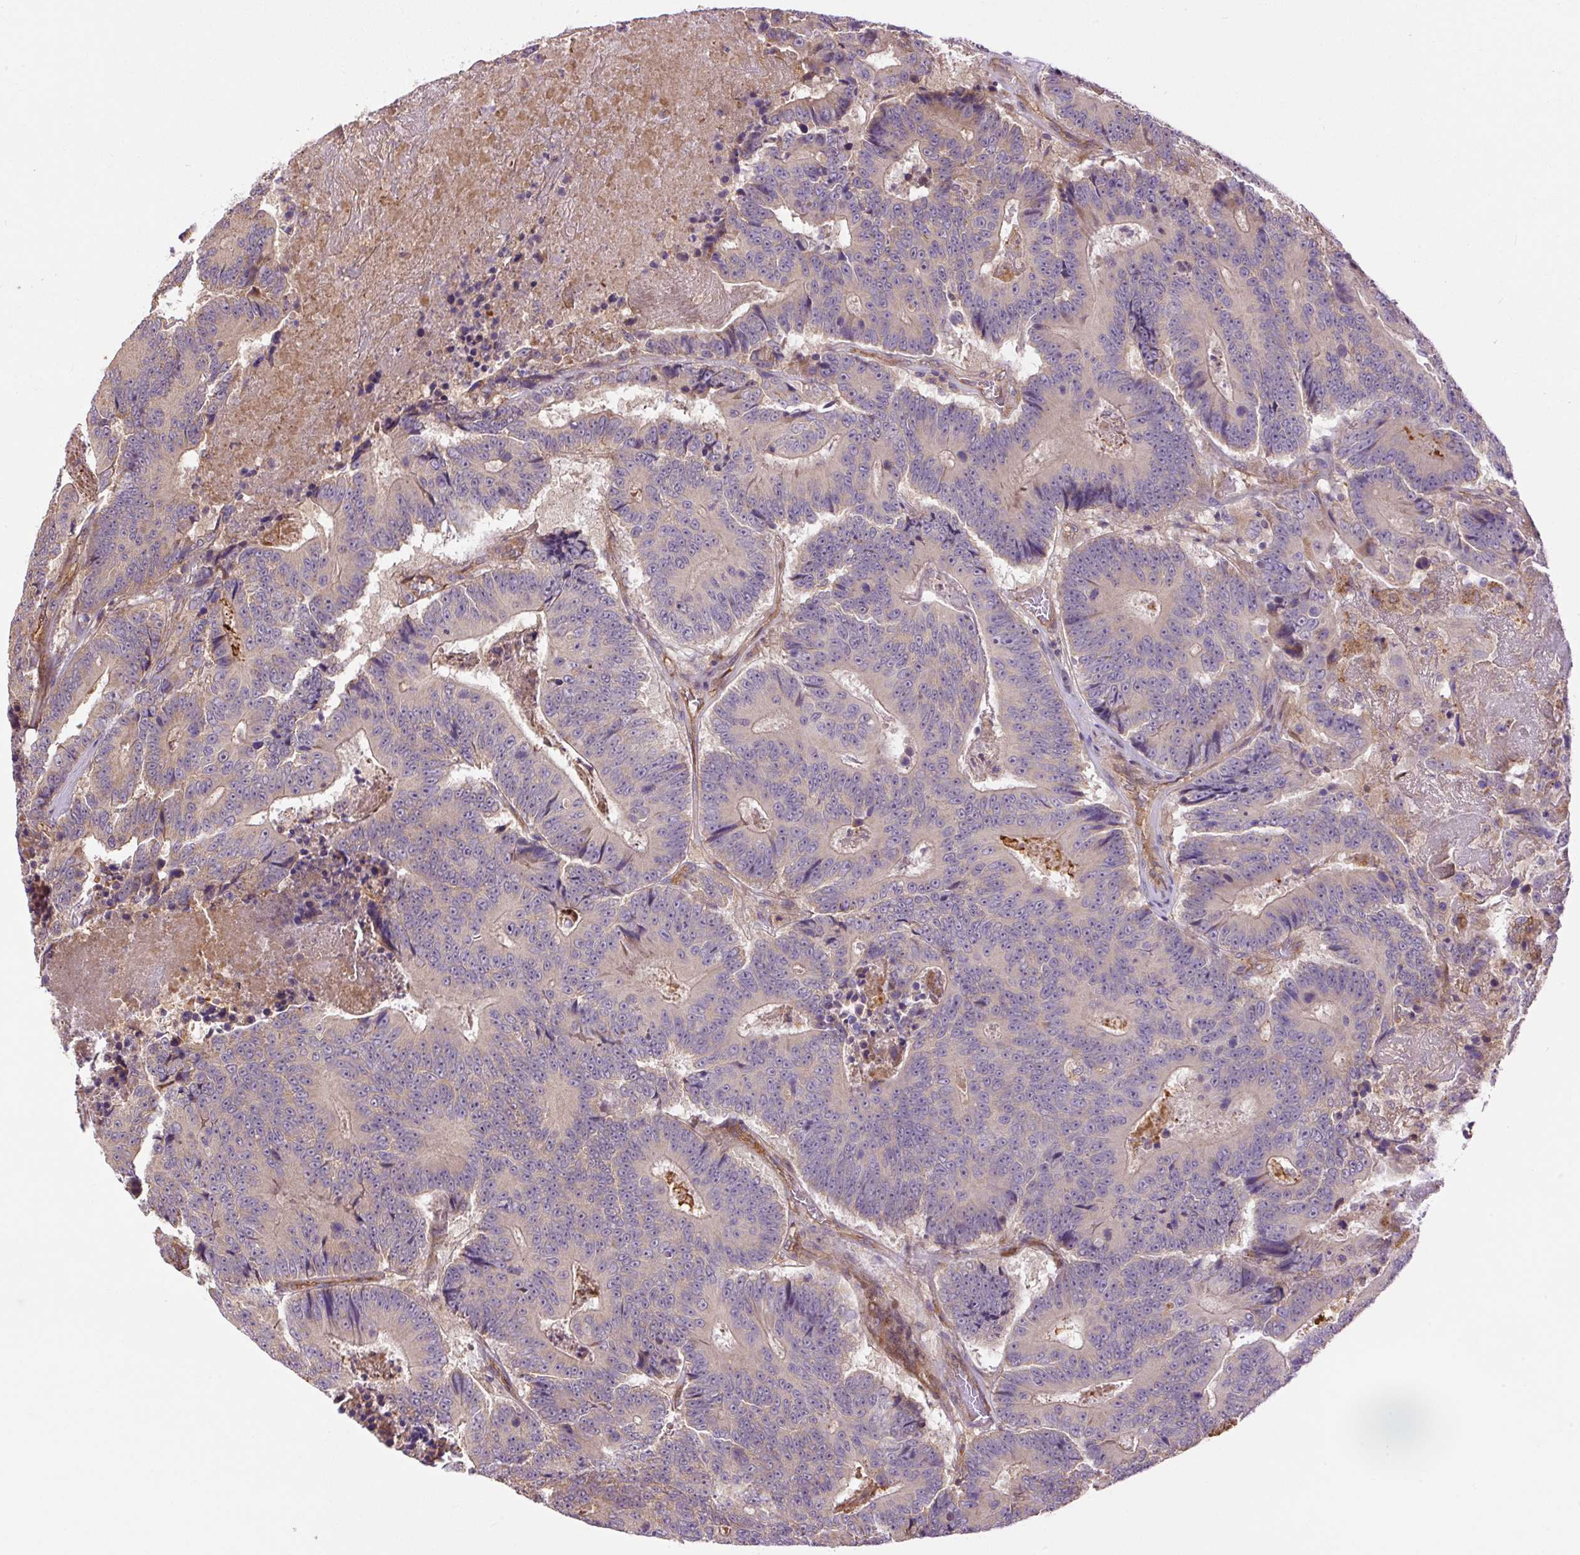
{"staining": {"intensity": "negative", "quantity": "none", "location": "none"}, "tissue": "colorectal cancer", "cell_type": "Tumor cells", "image_type": "cancer", "snomed": [{"axis": "morphology", "description": "Adenocarcinoma, NOS"}, {"axis": "topography", "description": "Colon"}], "caption": "Colorectal cancer (adenocarcinoma) was stained to show a protein in brown. There is no significant staining in tumor cells.", "gene": "PPME1", "patient": {"sex": "male", "age": 83}}